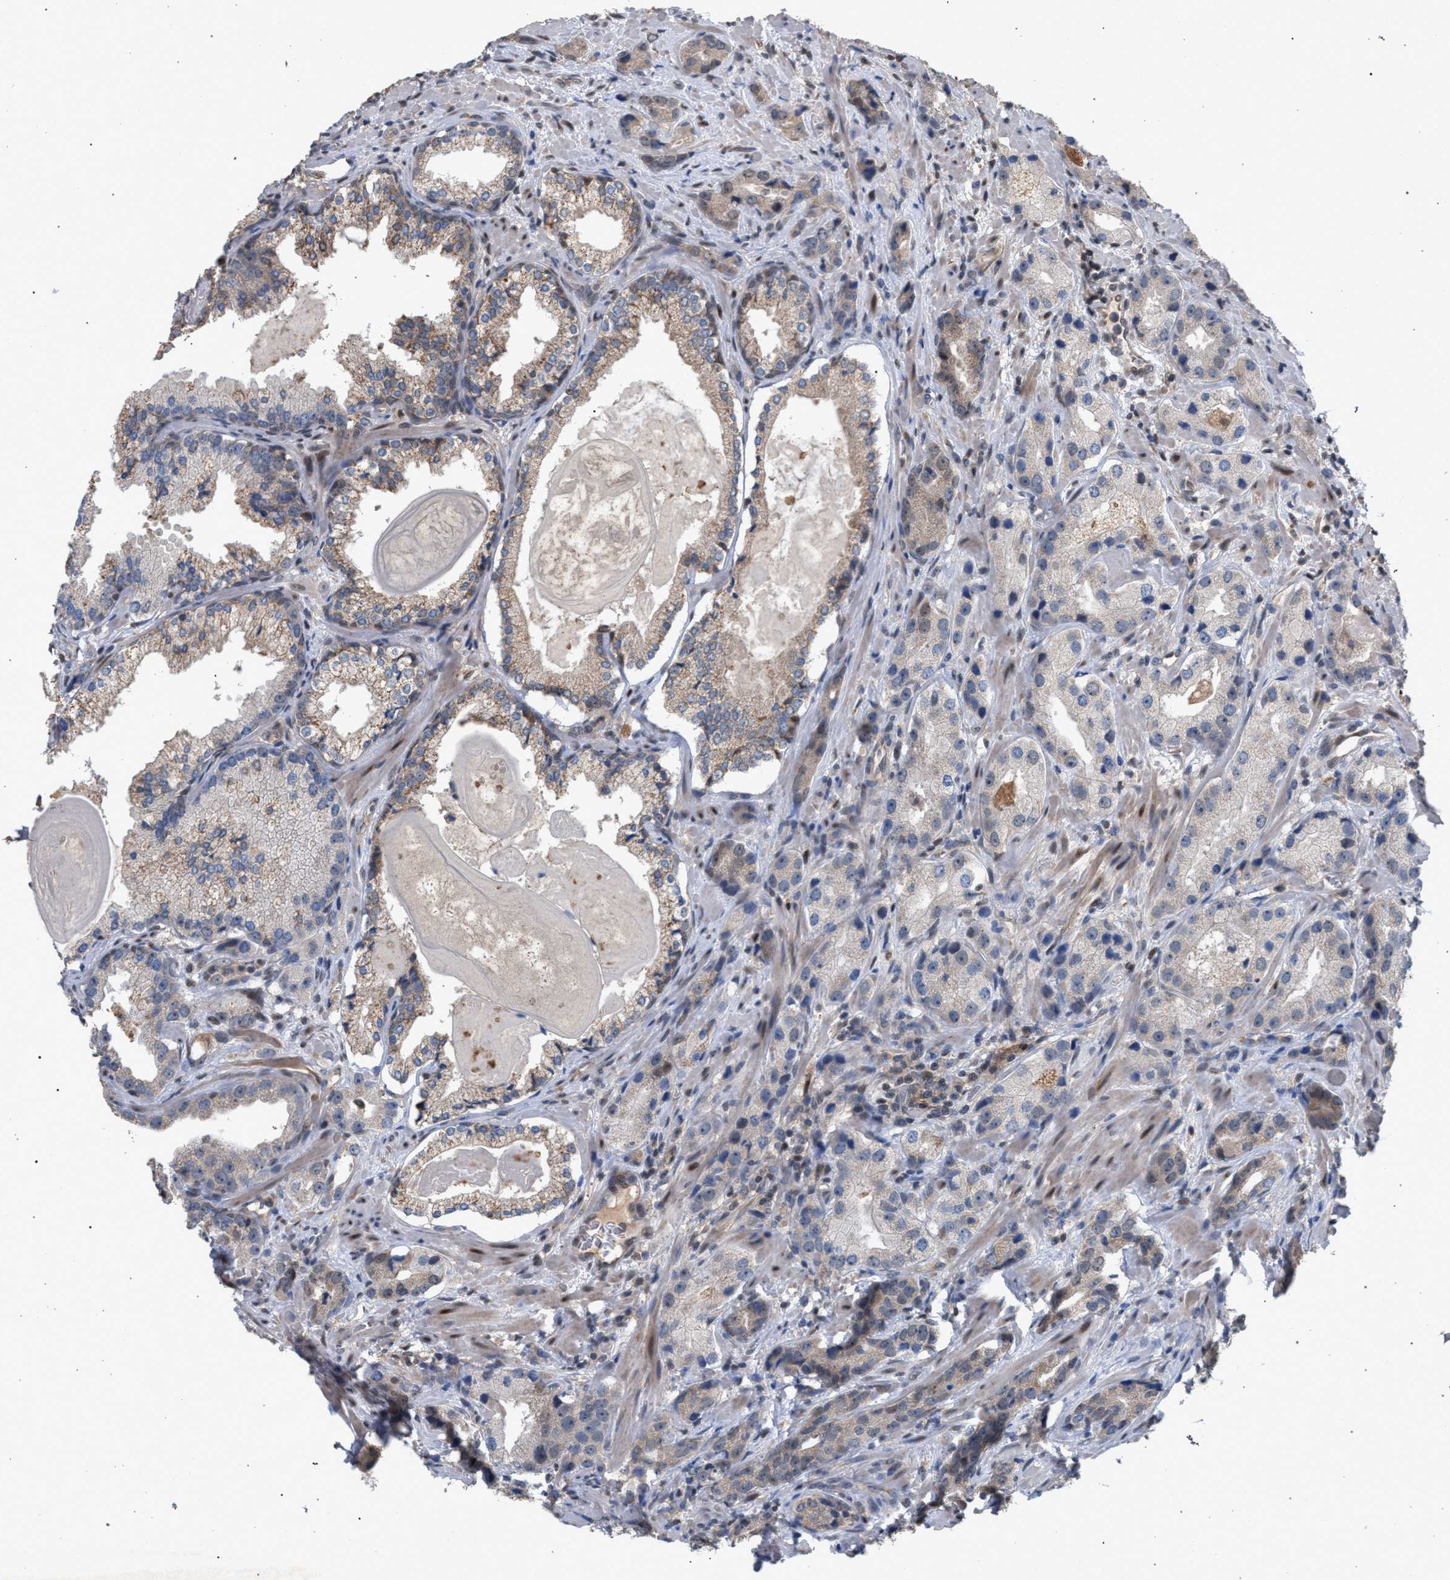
{"staining": {"intensity": "weak", "quantity": "25%-75%", "location": "cytoplasmic/membranous"}, "tissue": "prostate cancer", "cell_type": "Tumor cells", "image_type": "cancer", "snomed": [{"axis": "morphology", "description": "Adenocarcinoma, High grade"}, {"axis": "topography", "description": "Prostate"}], "caption": "Immunohistochemical staining of human prostate cancer demonstrates low levels of weak cytoplasmic/membranous staining in about 25%-75% of tumor cells. (Brightfield microscopy of DAB IHC at high magnification).", "gene": "TECPR1", "patient": {"sex": "male", "age": 63}}